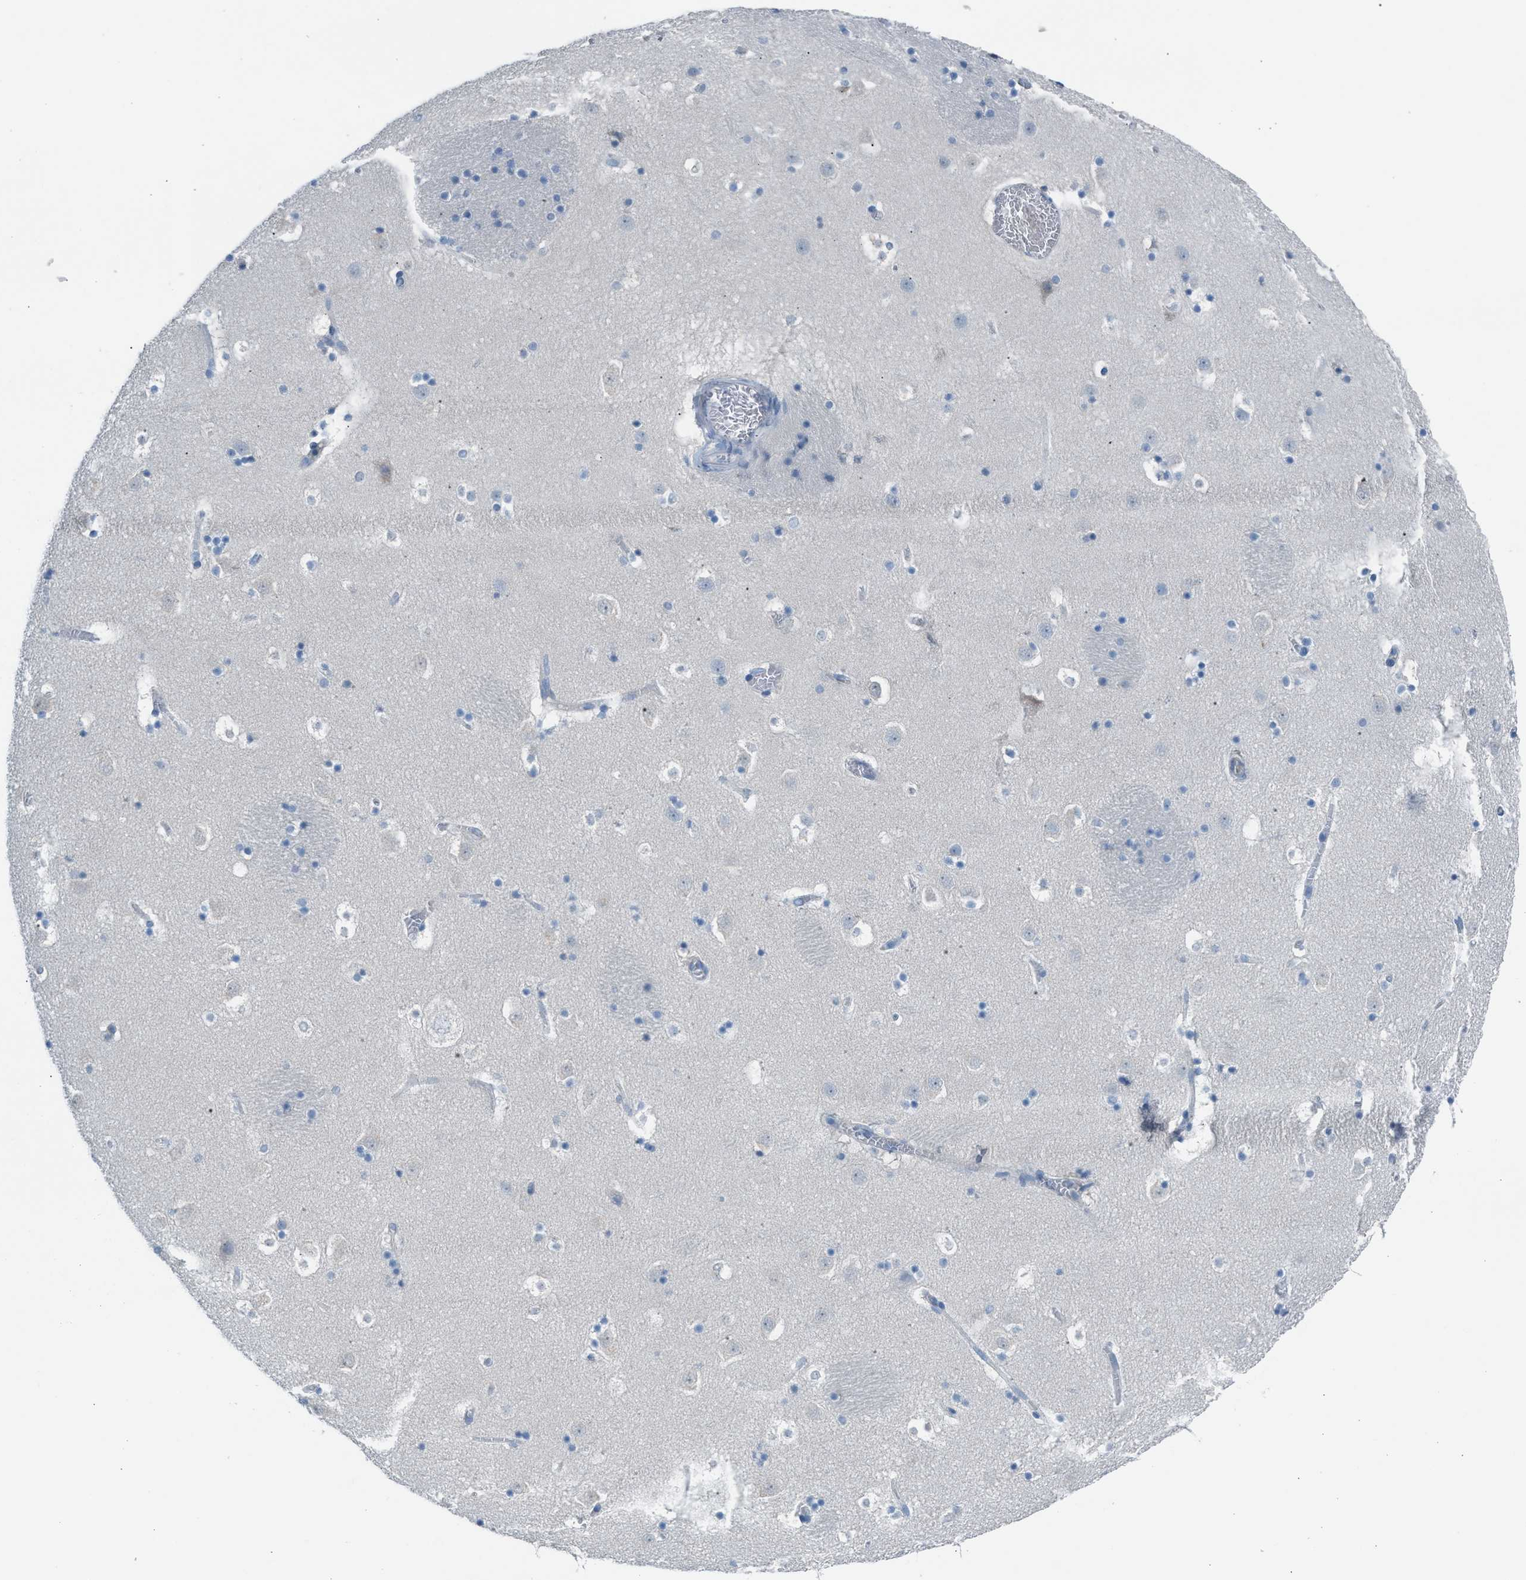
{"staining": {"intensity": "negative", "quantity": "none", "location": "none"}, "tissue": "caudate", "cell_type": "Glial cells", "image_type": "normal", "snomed": [{"axis": "morphology", "description": "Normal tissue, NOS"}, {"axis": "topography", "description": "Lateral ventricle wall"}], "caption": "This is an immunohistochemistry photomicrograph of benign human caudate. There is no positivity in glial cells.", "gene": "CFAP77", "patient": {"sex": "male", "age": 45}}